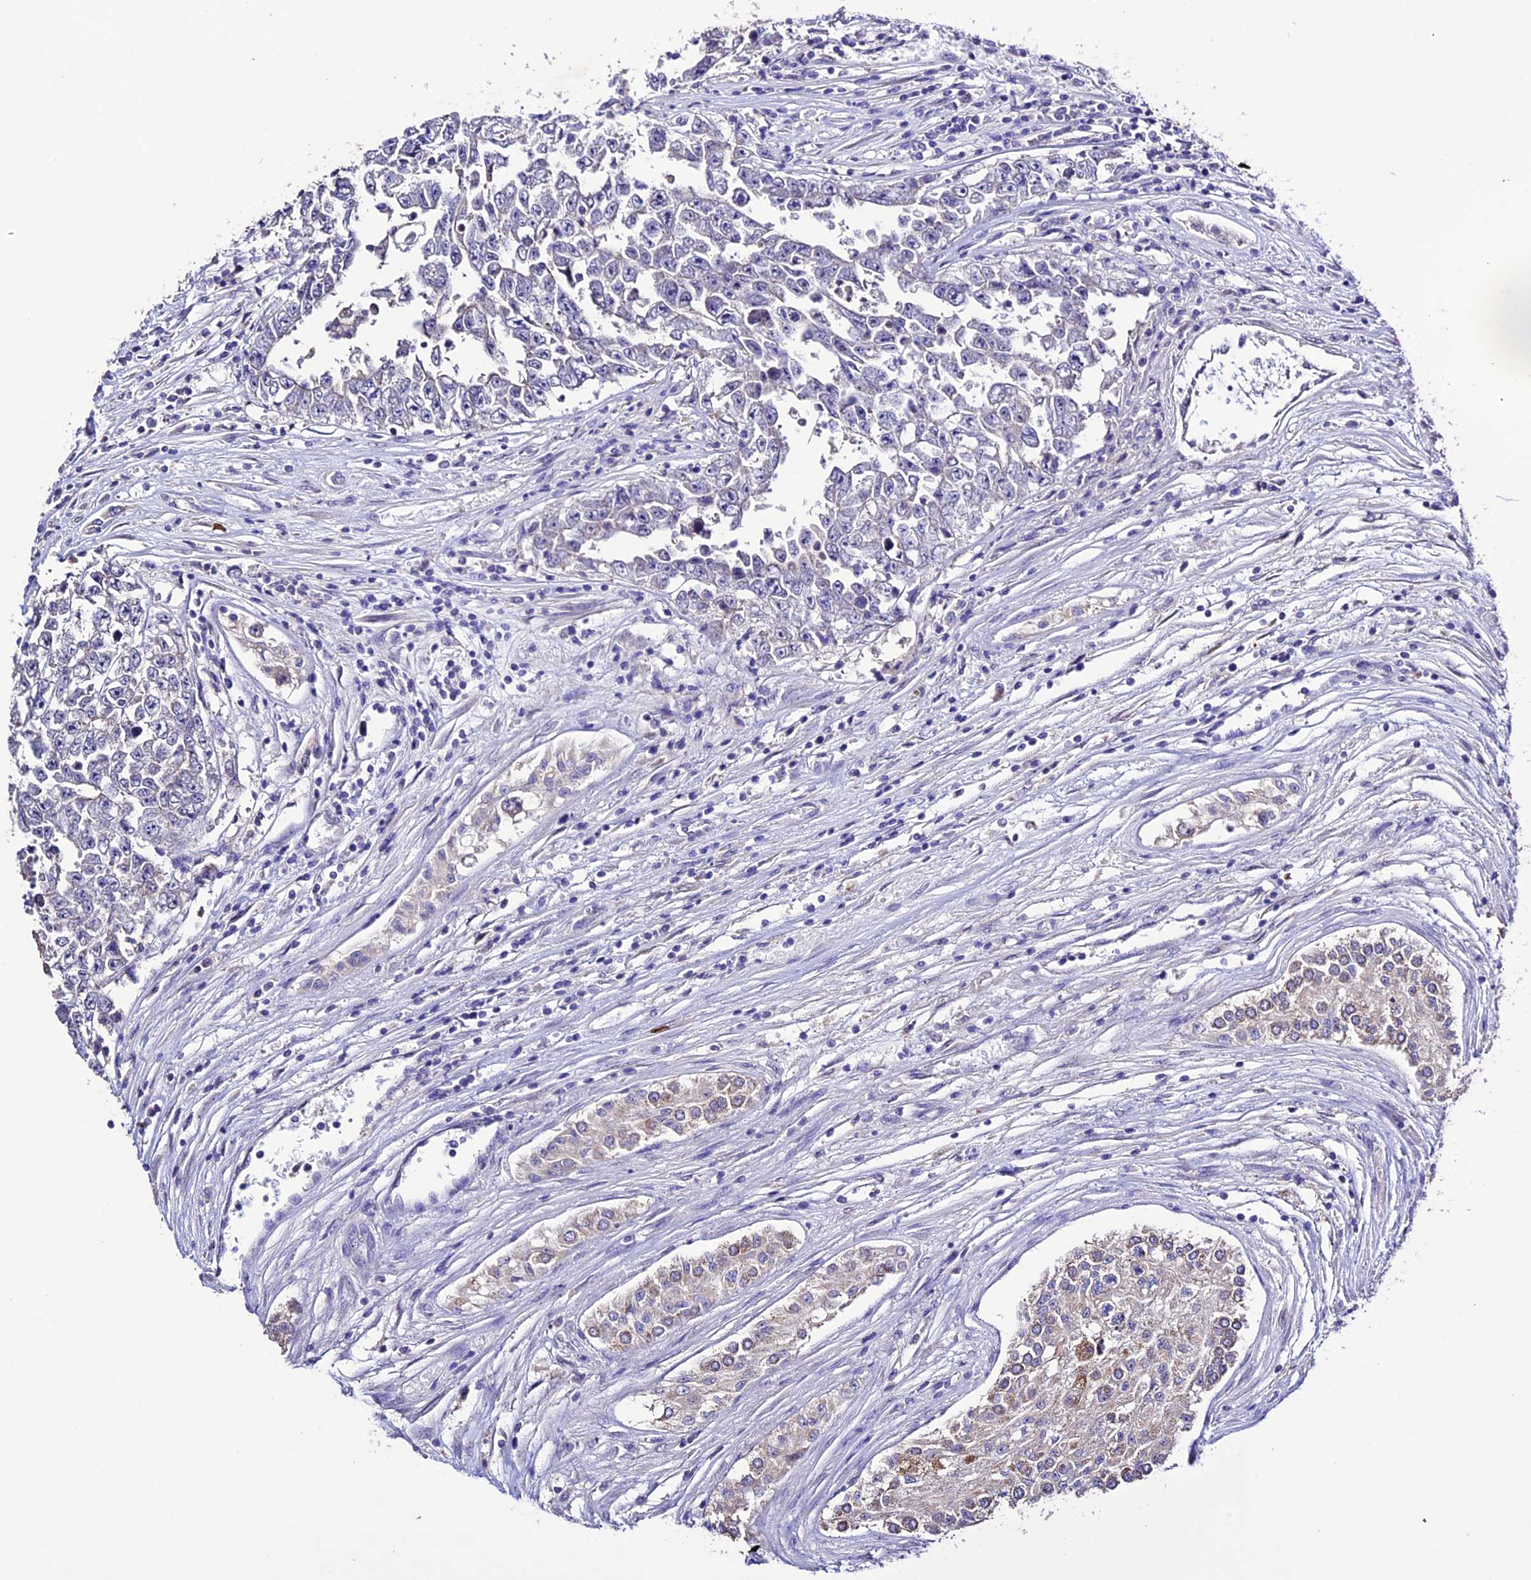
{"staining": {"intensity": "negative", "quantity": "none", "location": "none"}, "tissue": "testis cancer", "cell_type": "Tumor cells", "image_type": "cancer", "snomed": [{"axis": "morphology", "description": "Carcinoma, Embryonal, NOS"}, {"axis": "topography", "description": "Testis"}], "caption": "Human testis cancer (embryonal carcinoma) stained for a protein using IHC exhibits no staining in tumor cells.", "gene": "DIS3L", "patient": {"sex": "male", "age": 25}}